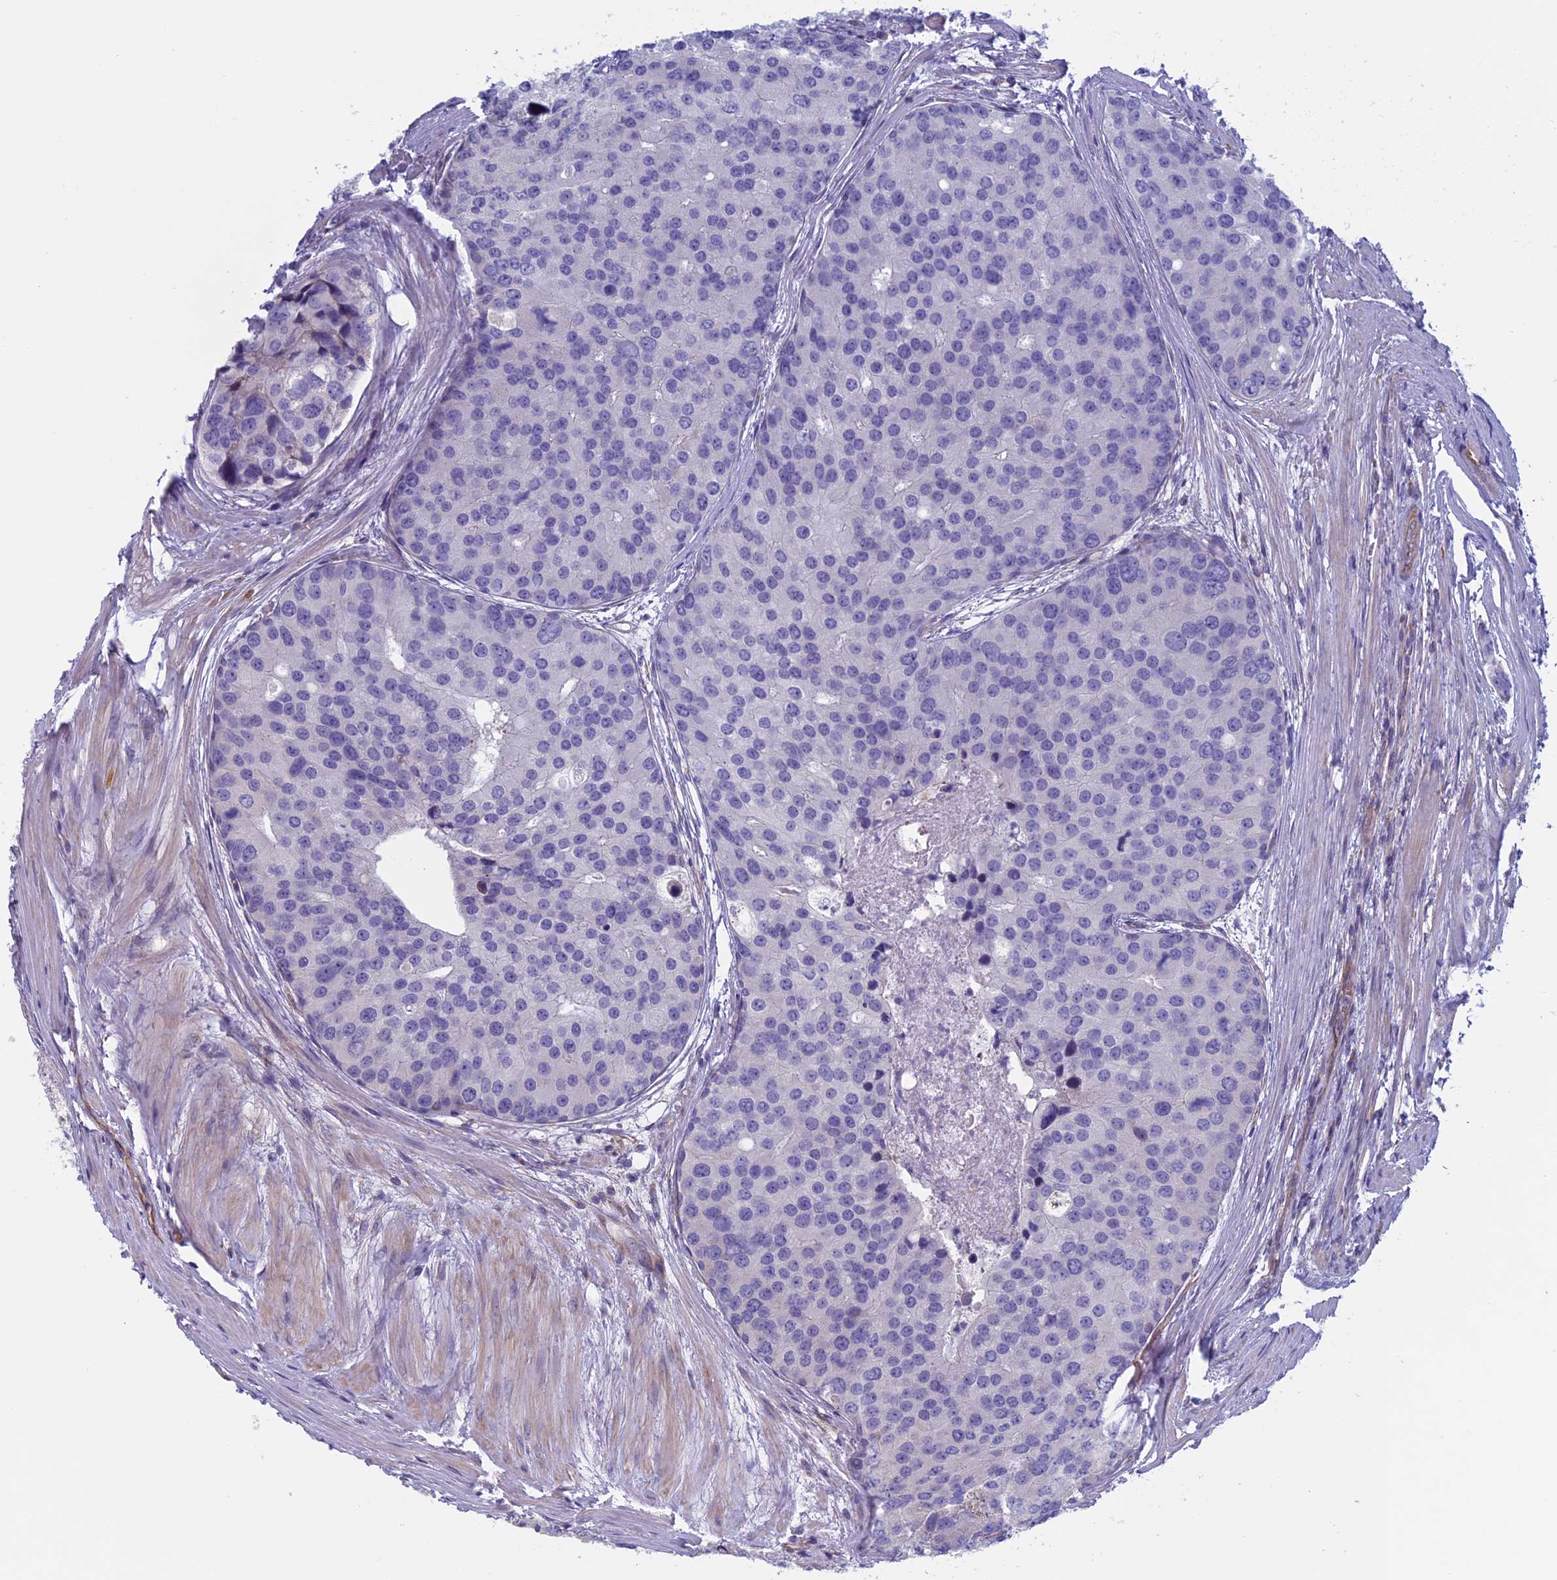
{"staining": {"intensity": "negative", "quantity": "none", "location": "none"}, "tissue": "prostate cancer", "cell_type": "Tumor cells", "image_type": "cancer", "snomed": [{"axis": "morphology", "description": "Adenocarcinoma, High grade"}, {"axis": "topography", "description": "Prostate"}], "caption": "DAB (3,3'-diaminobenzidine) immunohistochemical staining of human adenocarcinoma (high-grade) (prostate) displays no significant staining in tumor cells.", "gene": "BCL2L10", "patient": {"sex": "male", "age": 62}}